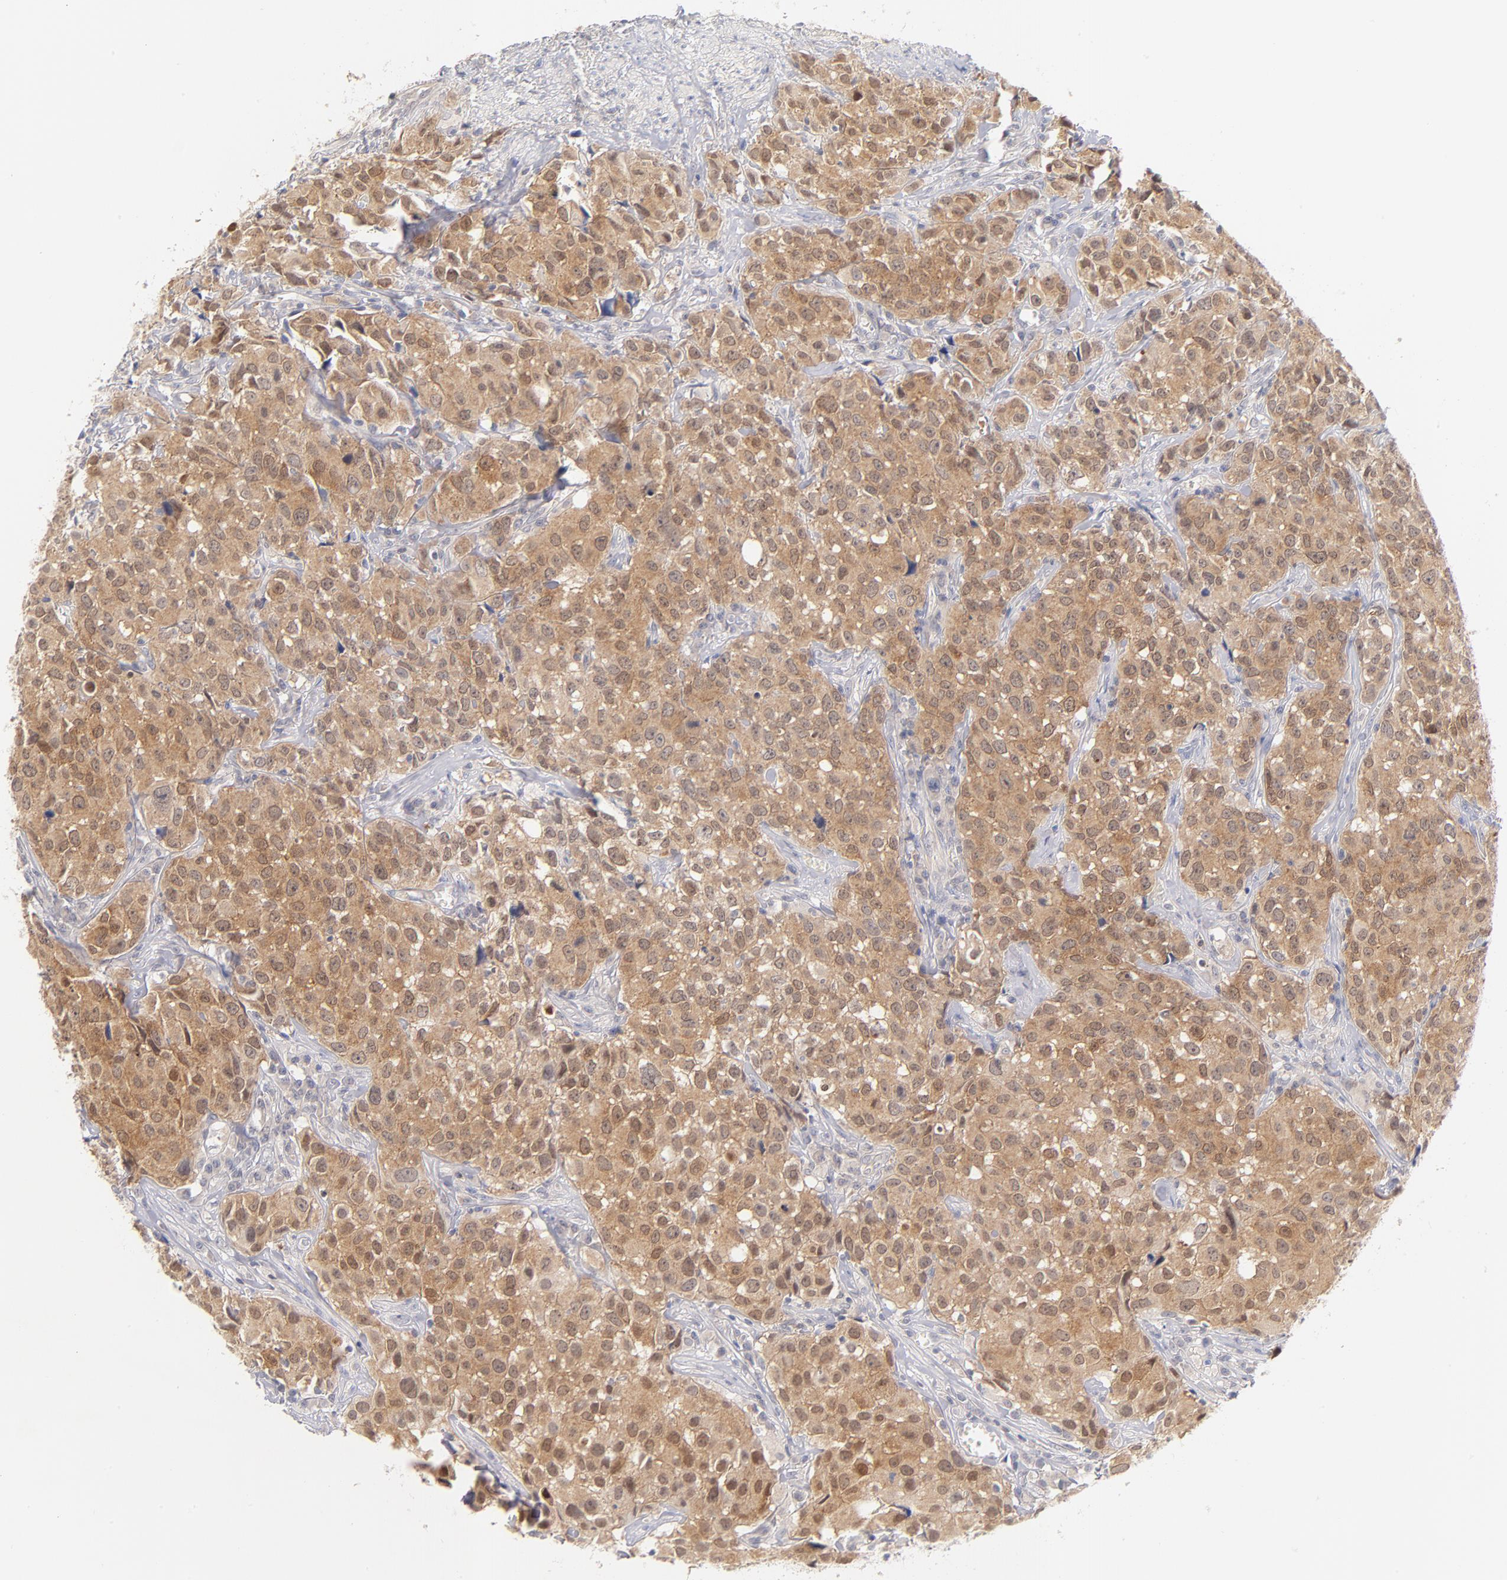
{"staining": {"intensity": "strong", "quantity": ">75%", "location": "cytoplasmic/membranous,nuclear"}, "tissue": "urothelial cancer", "cell_type": "Tumor cells", "image_type": "cancer", "snomed": [{"axis": "morphology", "description": "Urothelial carcinoma, High grade"}, {"axis": "topography", "description": "Urinary bladder"}], "caption": "An image of urothelial cancer stained for a protein reveals strong cytoplasmic/membranous and nuclear brown staining in tumor cells.", "gene": "CASP6", "patient": {"sex": "female", "age": 75}}